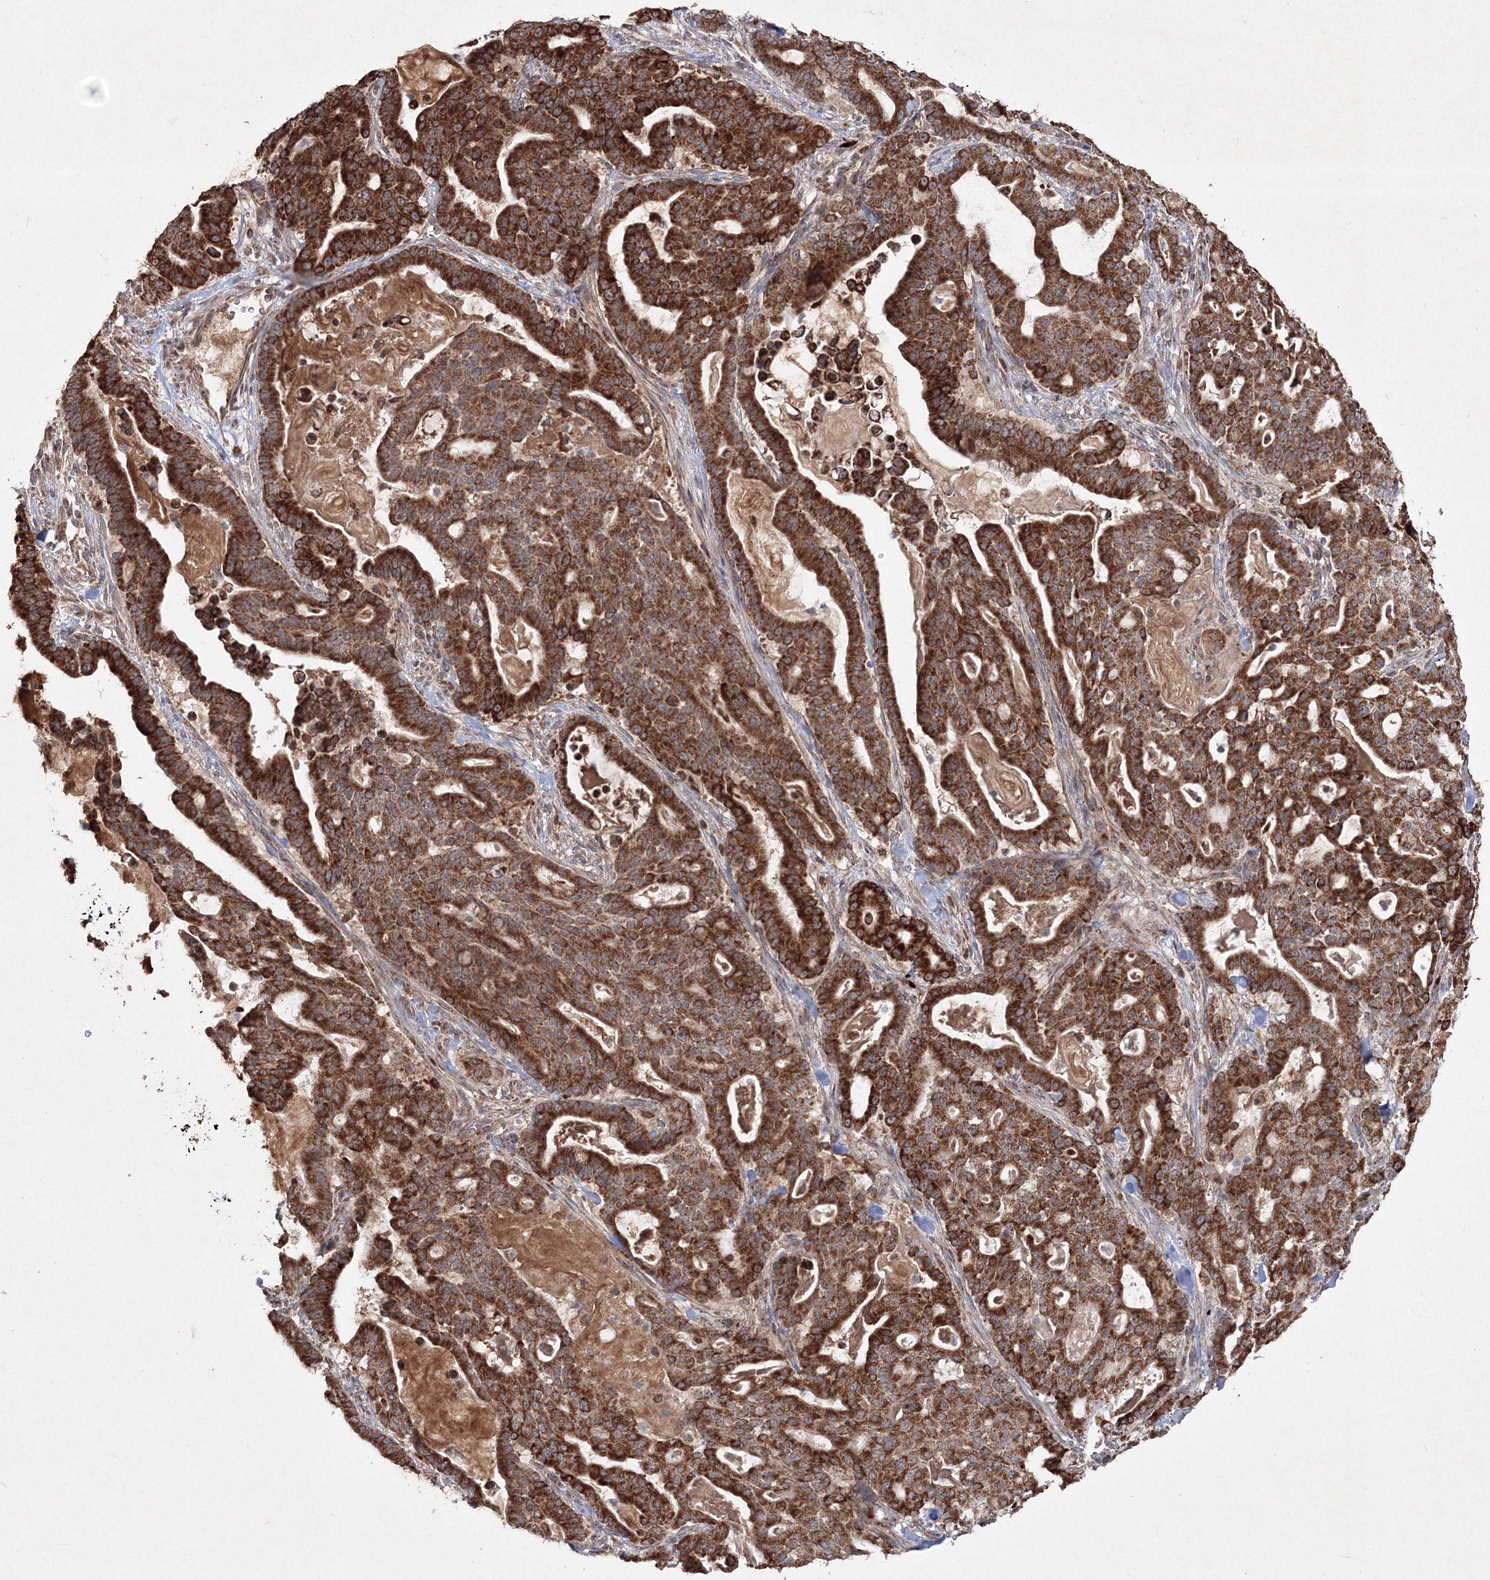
{"staining": {"intensity": "strong", "quantity": ">75%", "location": "cytoplasmic/membranous"}, "tissue": "pancreatic cancer", "cell_type": "Tumor cells", "image_type": "cancer", "snomed": [{"axis": "morphology", "description": "Adenocarcinoma, NOS"}, {"axis": "topography", "description": "Pancreas"}], "caption": "IHC histopathology image of pancreatic cancer stained for a protein (brown), which exhibits high levels of strong cytoplasmic/membranous expression in about >75% of tumor cells.", "gene": "PEX13", "patient": {"sex": "male", "age": 63}}